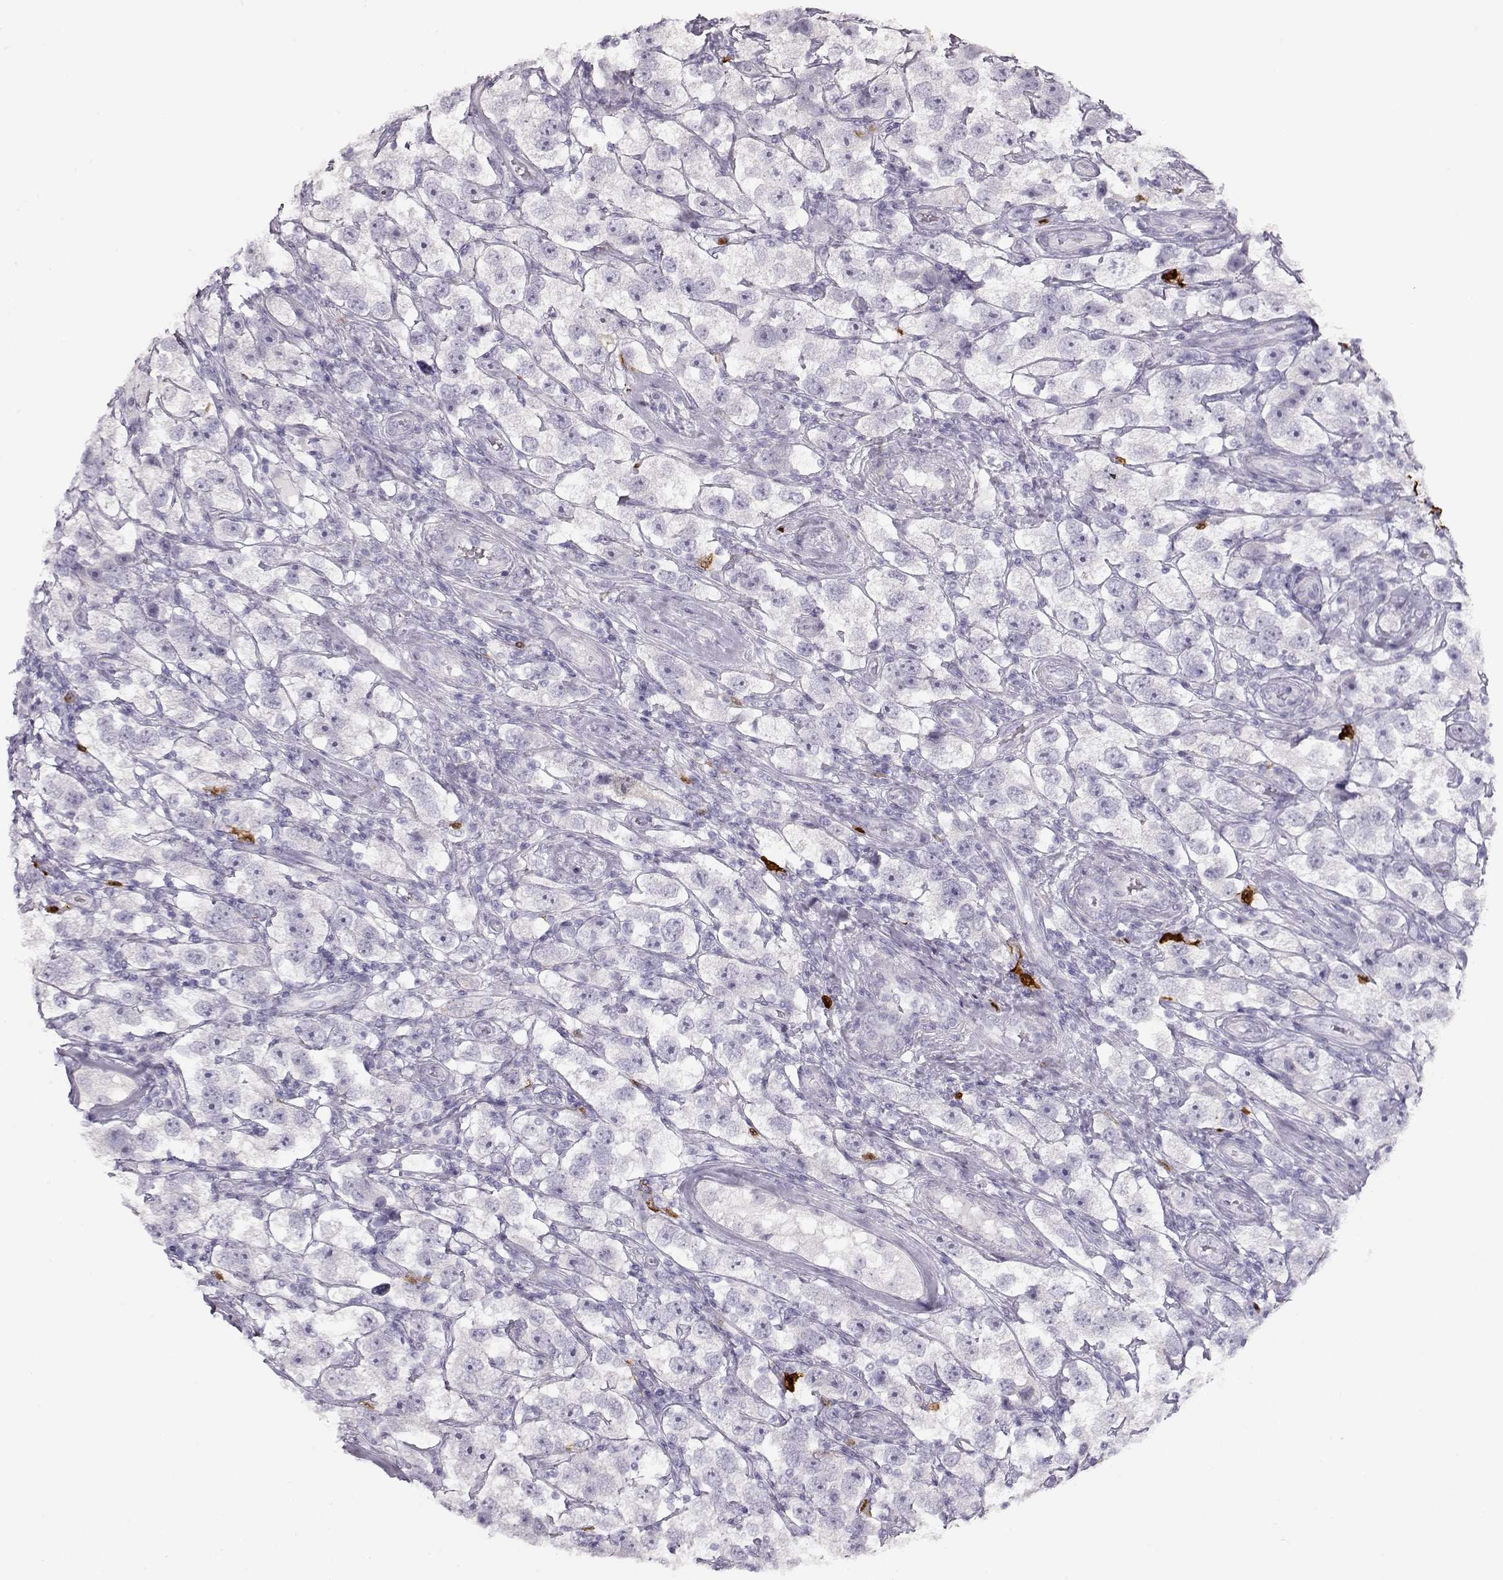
{"staining": {"intensity": "negative", "quantity": "none", "location": "none"}, "tissue": "testis cancer", "cell_type": "Tumor cells", "image_type": "cancer", "snomed": [{"axis": "morphology", "description": "Seminoma, NOS"}, {"axis": "topography", "description": "Testis"}], "caption": "This histopathology image is of seminoma (testis) stained with immunohistochemistry (IHC) to label a protein in brown with the nuclei are counter-stained blue. There is no expression in tumor cells.", "gene": "S100B", "patient": {"sex": "male", "age": 26}}